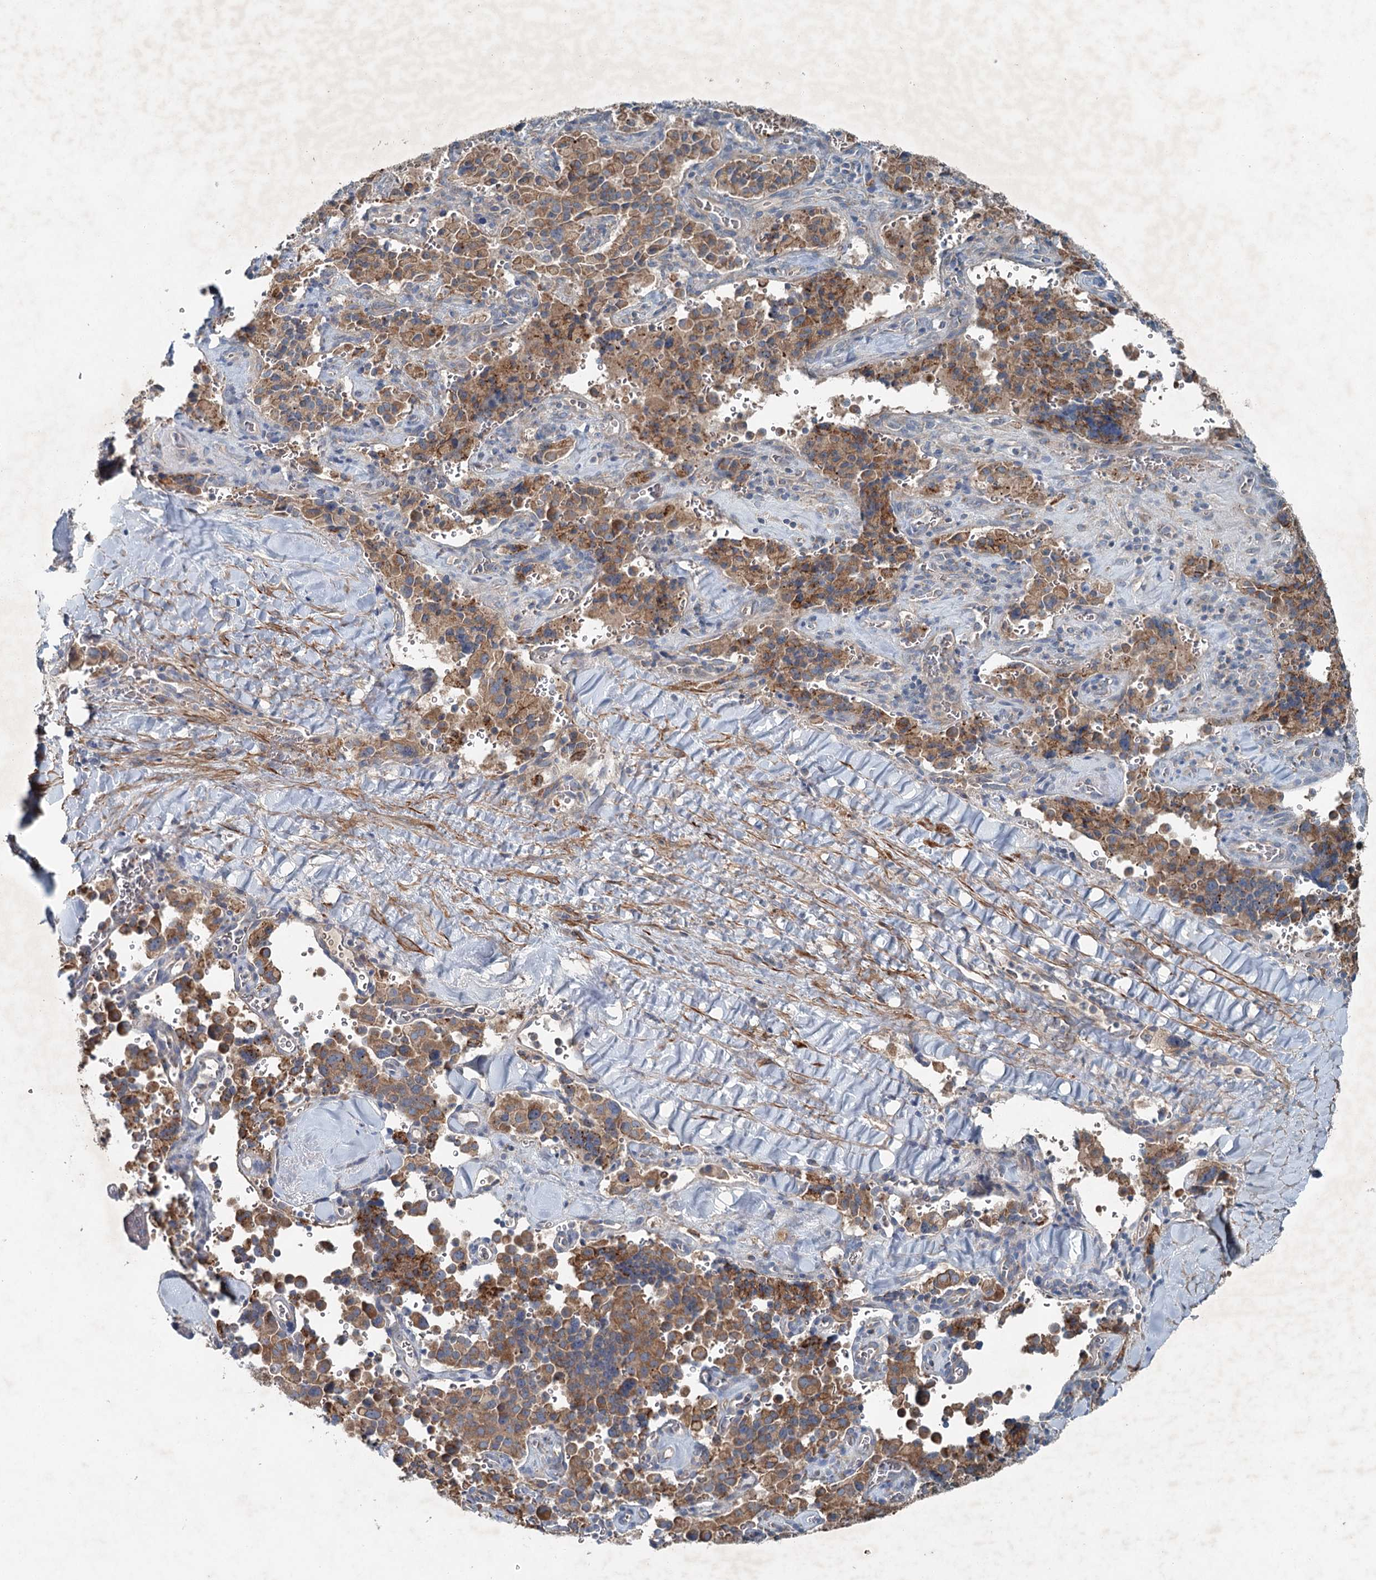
{"staining": {"intensity": "moderate", "quantity": ">75%", "location": "cytoplasmic/membranous"}, "tissue": "pancreatic cancer", "cell_type": "Tumor cells", "image_type": "cancer", "snomed": [{"axis": "morphology", "description": "Adenocarcinoma, NOS"}, {"axis": "topography", "description": "Pancreas"}], "caption": "A photomicrograph of human pancreatic adenocarcinoma stained for a protein shows moderate cytoplasmic/membranous brown staining in tumor cells.", "gene": "CHCHD5", "patient": {"sex": "male", "age": 65}}